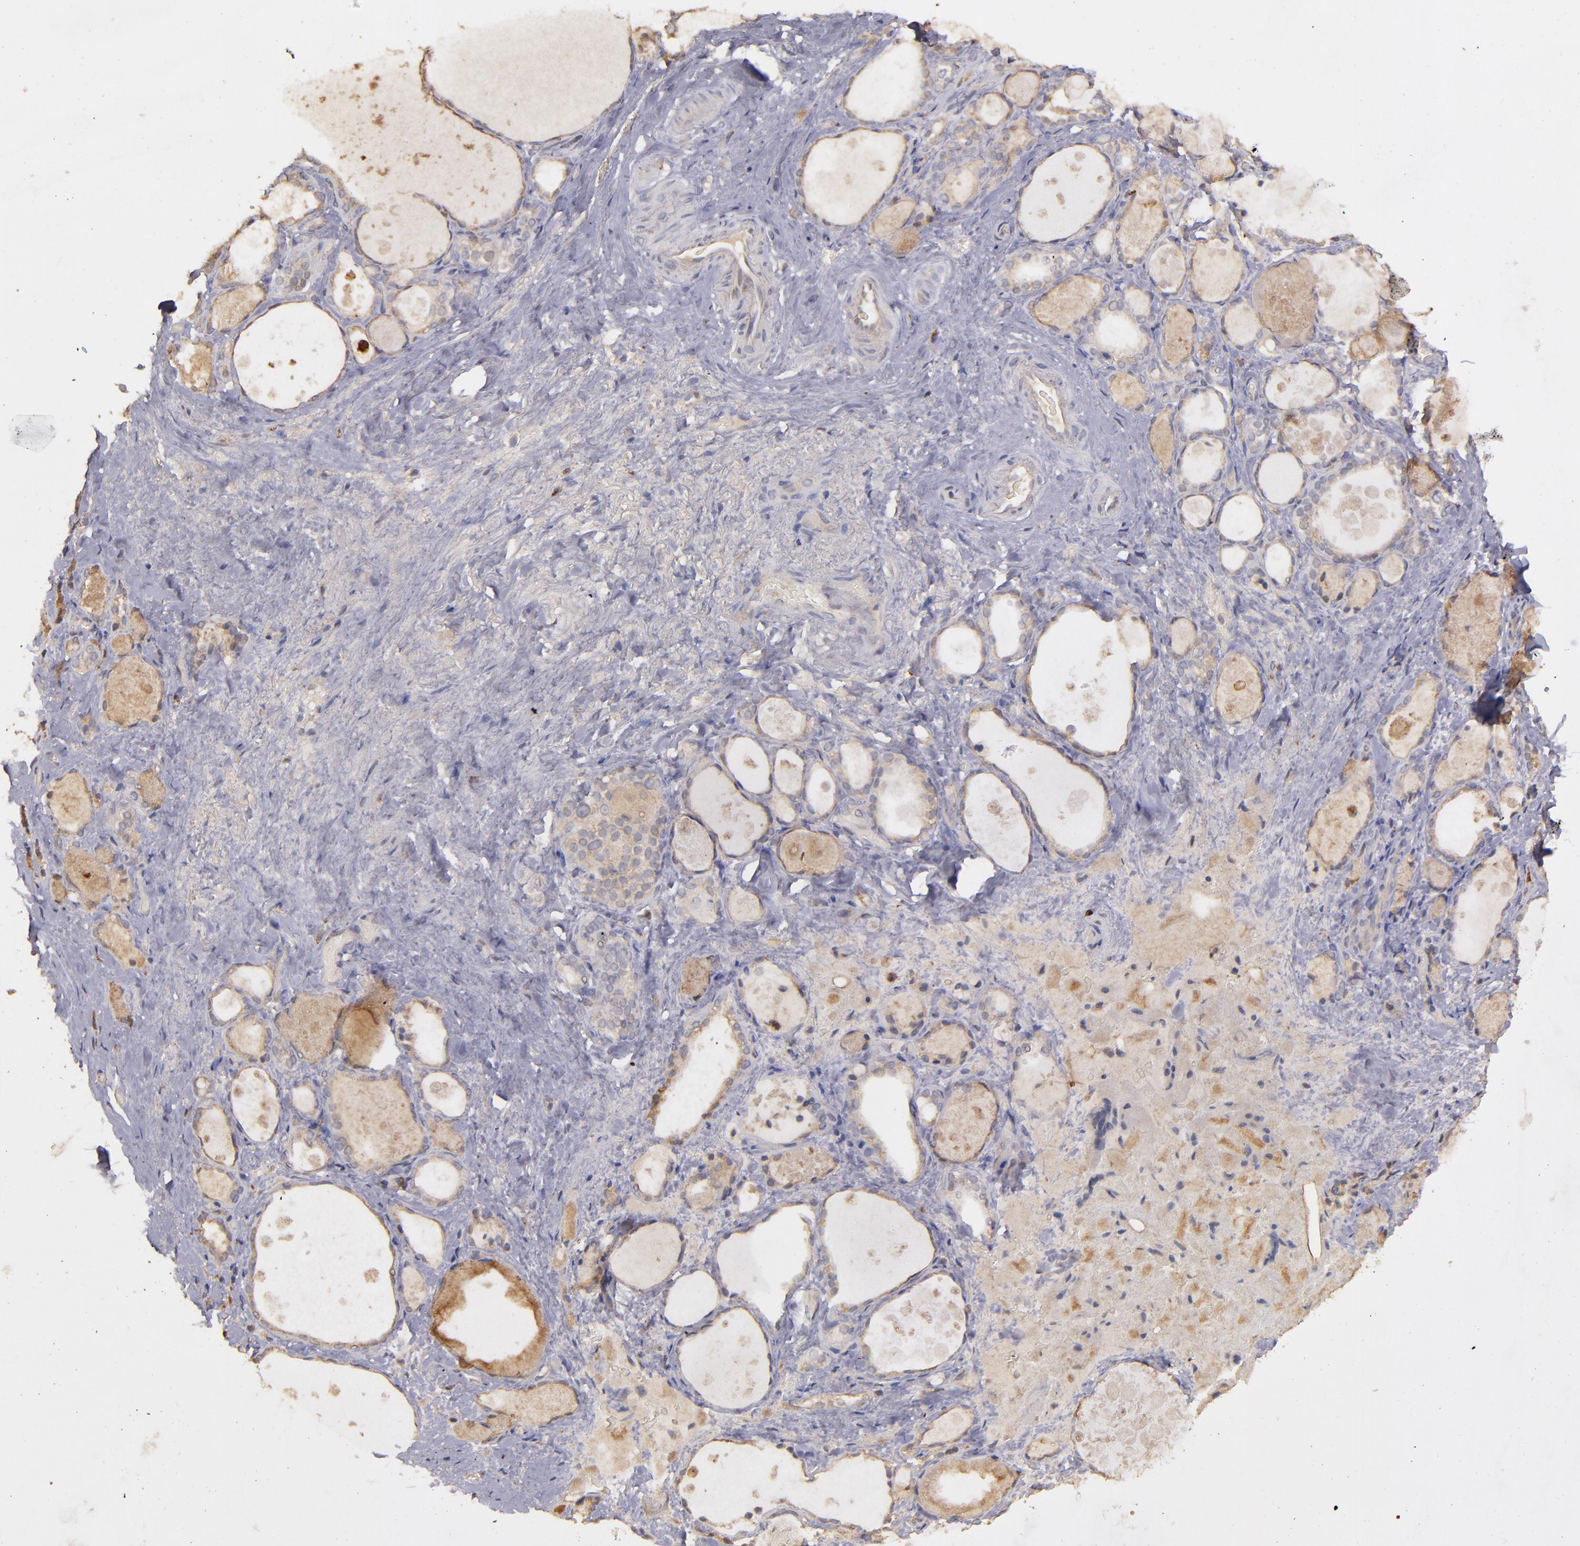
{"staining": {"intensity": "weak", "quantity": "25%-75%", "location": "cytoplasmic/membranous"}, "tissue": "thyroid gland", "cell_type": "Glandular cells", "image_type": "normal", "snomed": [{"axis": "morphology", "description": "Normal tissue, NOS"}, {"axis": "topography", "description": "Thyroid gland"}], "caption": "Brown immunohistochemical staining in benign human thyroid gland shows weak cytoplasmic/membranous positivity in about 25%-75% of glandular cells. (Brightfield microscopy of DAB IHC at high magnification).", "gene": "SRRD", "patient": {"sex": "female", "age": 75}}